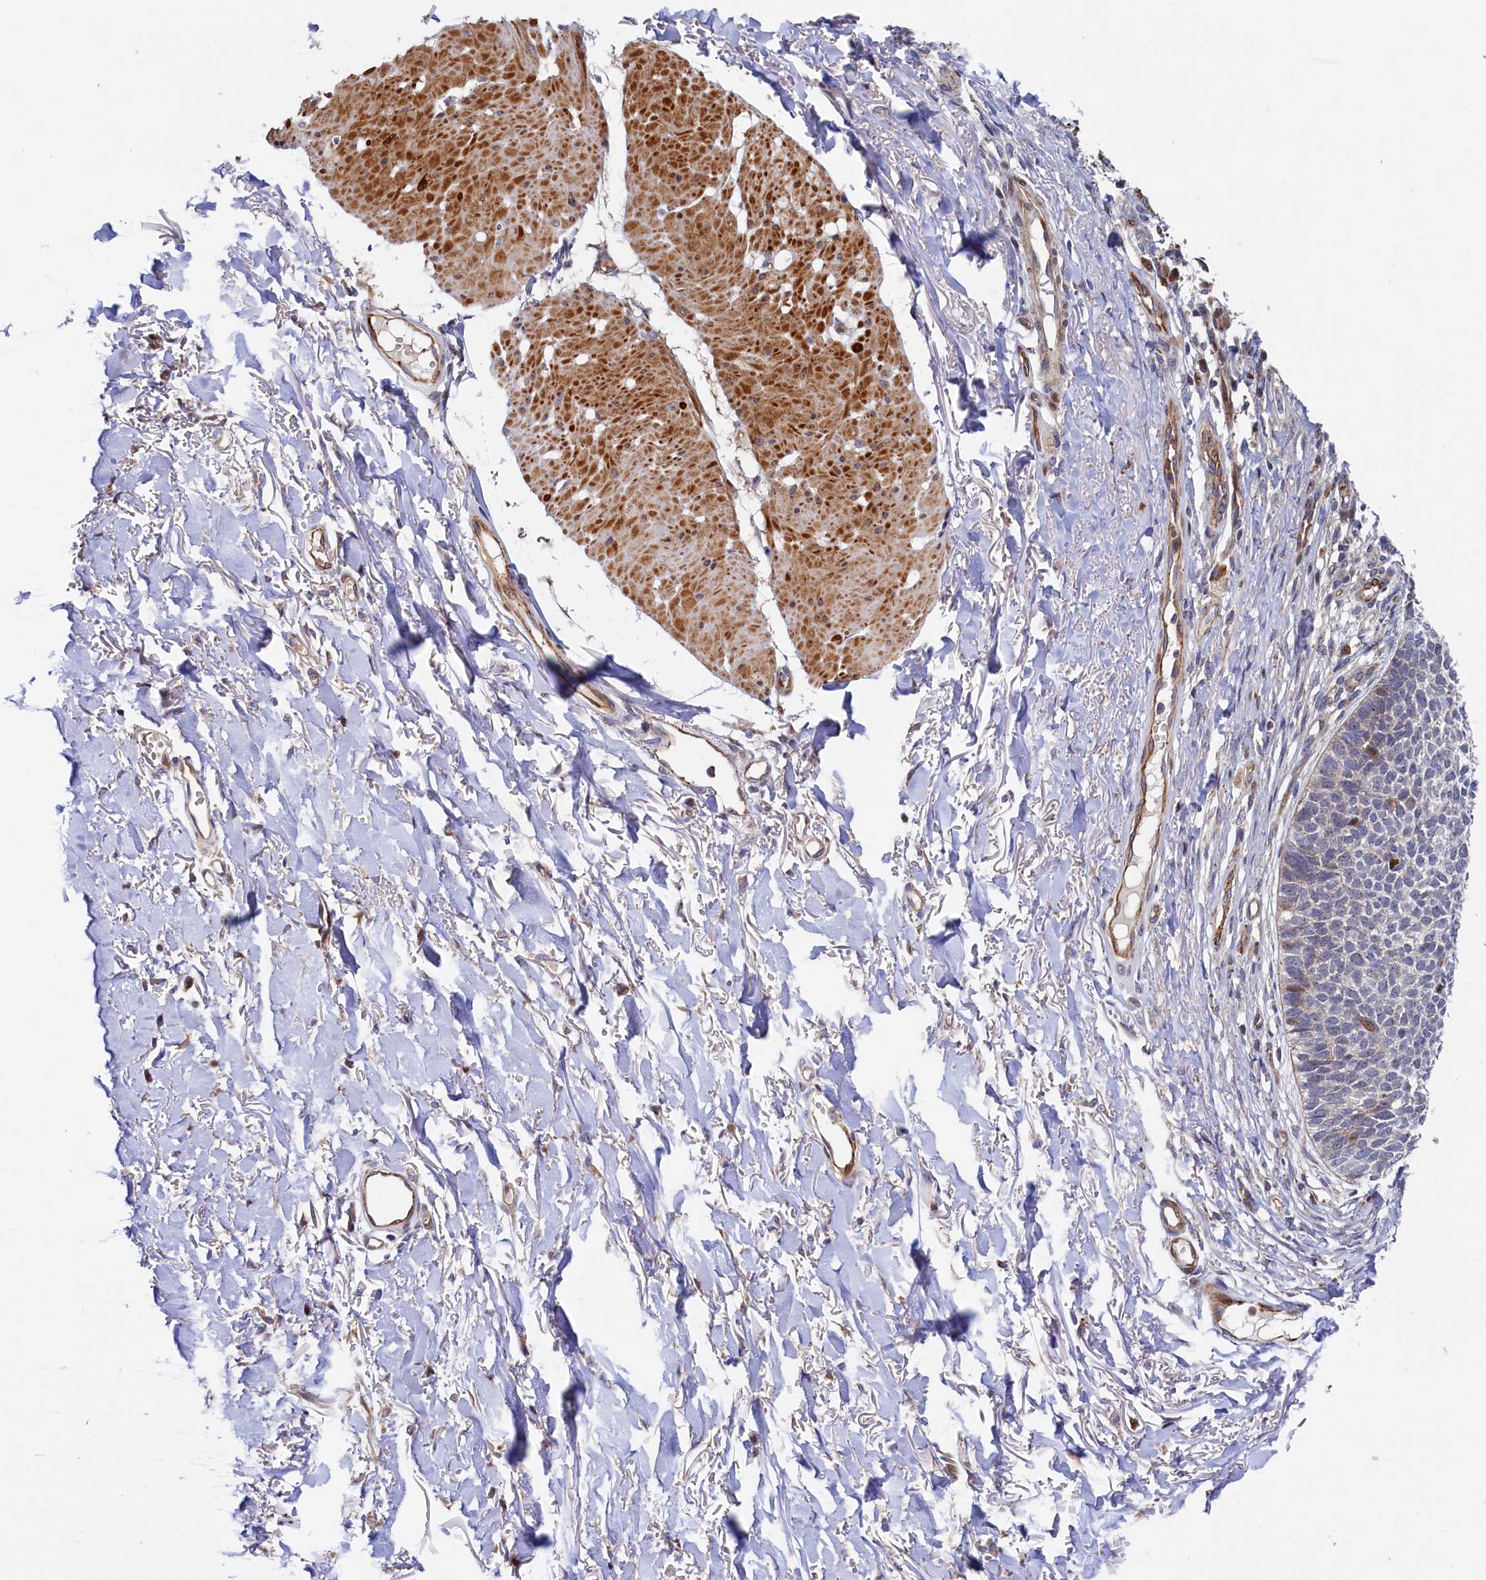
{"staining": {"intensity": "moderate", "quantity": "<25%", "location": "cytoplasmic/membranous,nuclear"}, "tissue": "skin cancer", "cell_type": "Tumor cells", "image_type": "cancer", "snomed": [{"axis": "morphology", "description": "Basal cell carcinoma"}, {"axis": "topography", "description": "Skin"}], "caption": "A photomicrograph of skin cancer (basal cell carcinoma) stained for a protein shows moderate cytoplasmic/membranous and nuclear brown staining in tumor cells.", "gene": "PIK3C3", "patient": {"sex": "female", "age": 84}}